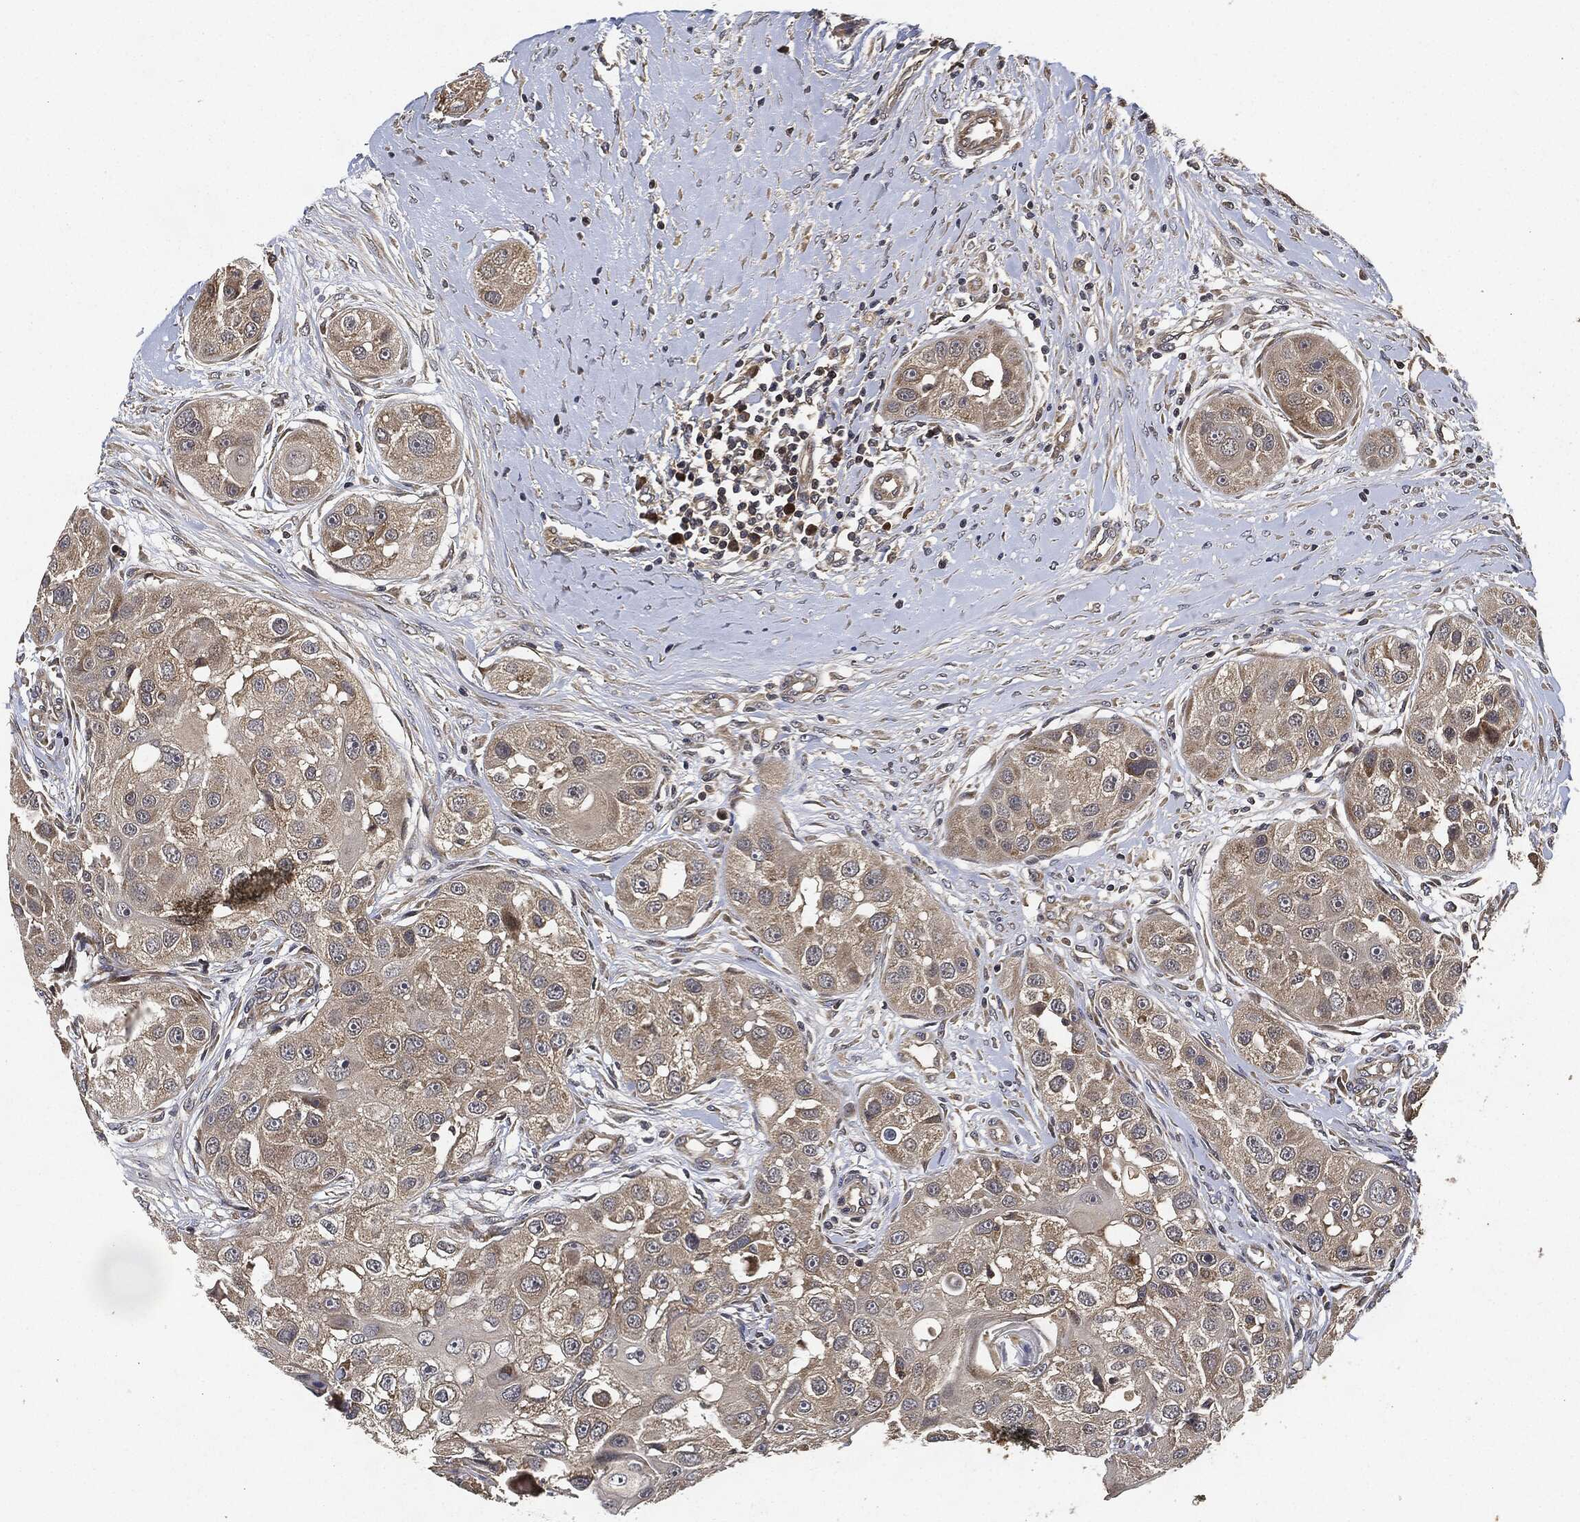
{"staining": {"intensity": "weak", "quantity": "25%-75%", "location": "cytoplasmic/membranous"}, "tissue": "head and neck cancer", "cell_type": "Tumor cells", "image_type": "cancer", "snomed": [{"axis": "morphology", "description": "Normal tissue, NOS"}, {"axis": "morphology", "description": "Squamous cell carcinoma, NOS"}, {"axis": "topography", "description": "Skeletal muscle"}, {"axis": "topography", "description": "Head-Neck"}], "caption": "Head and neck squamous cell carcinoma stained with DAB IHC exhibits low levels of weak cytoplasmic/membranous positivity in approximately 25%-75% of tumor cells.", "gene": "MLST8", "patient": {"sex": "male", "age": 51}}